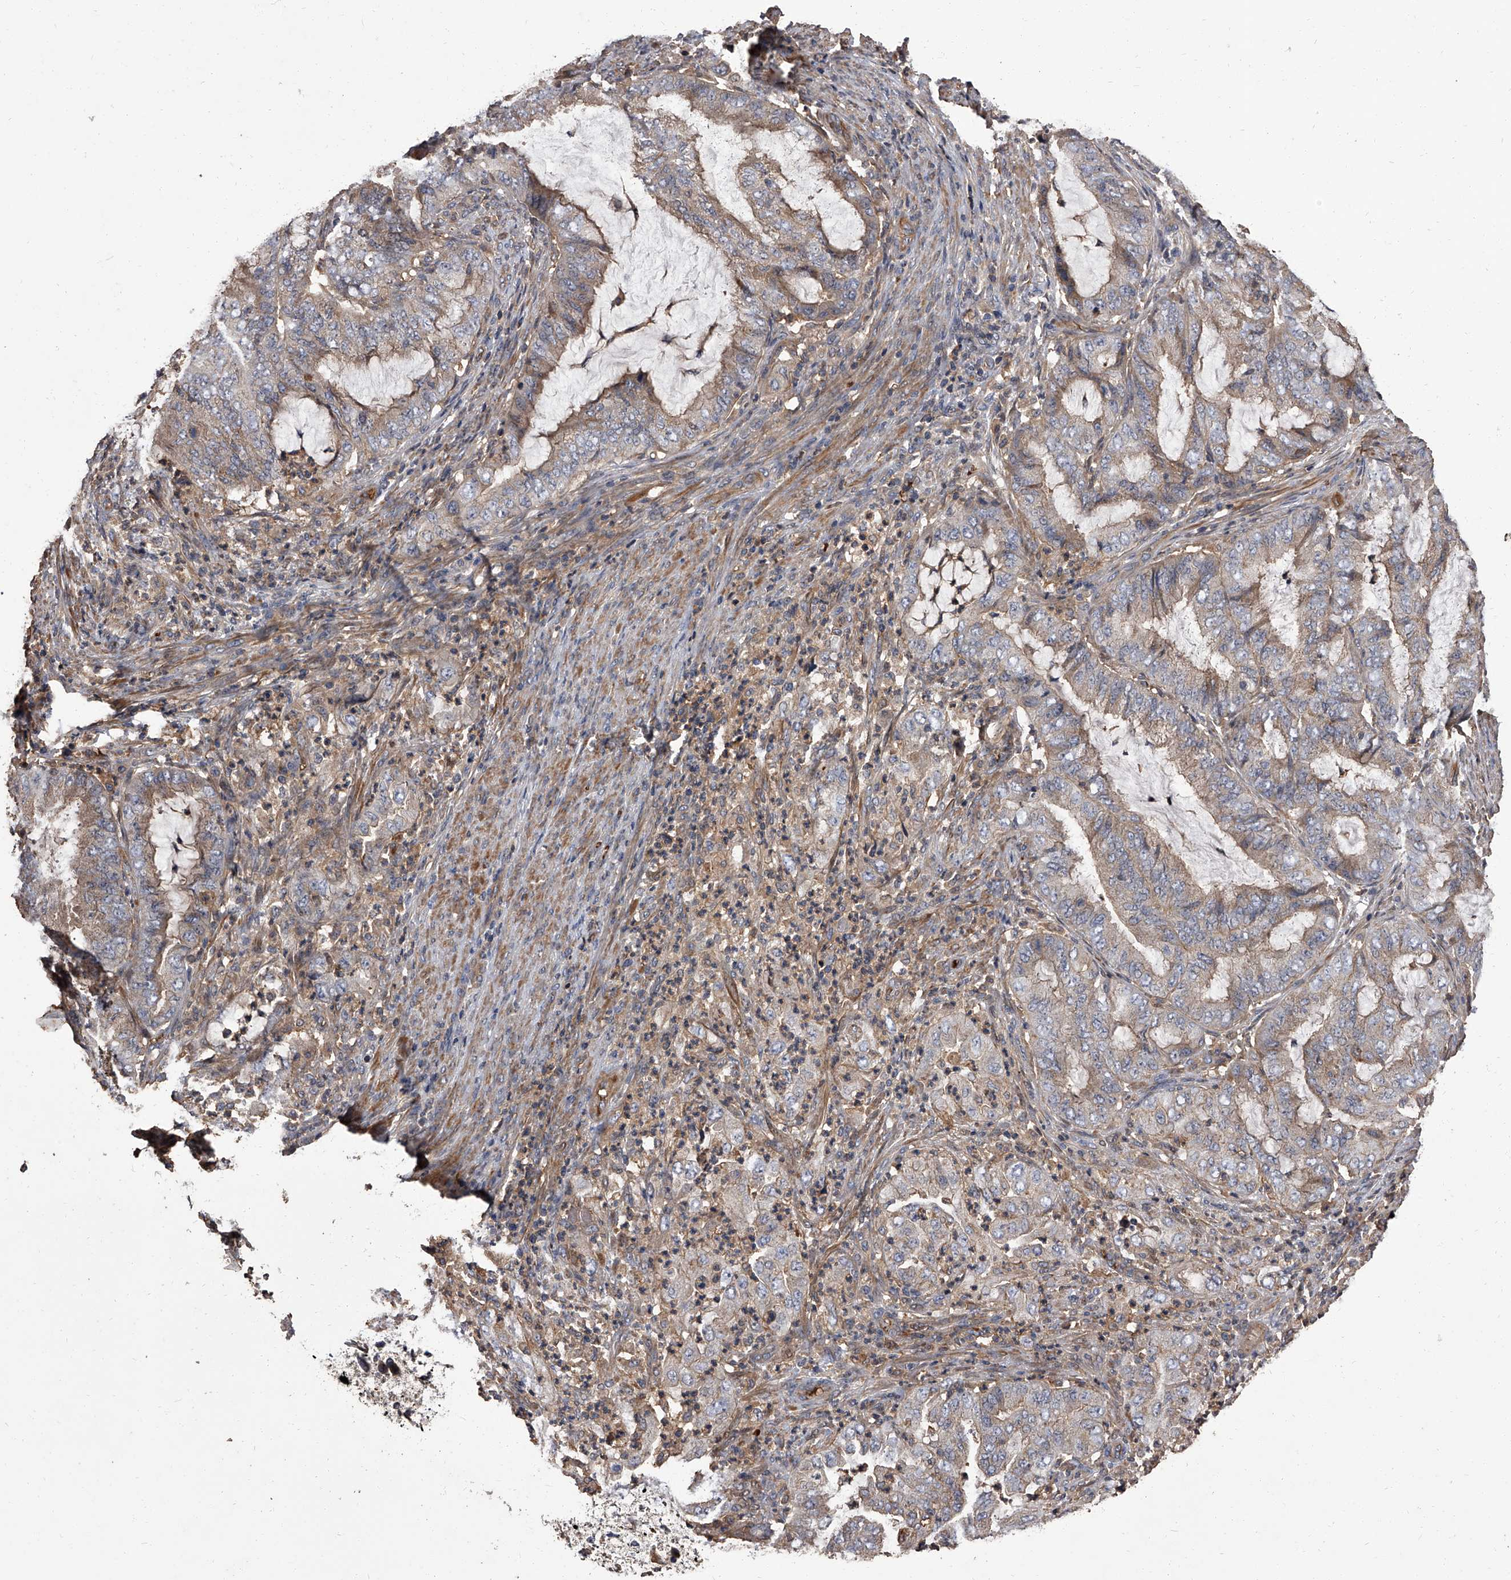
{"staining": {"intensity": "weak", "quantity": "25%-75%", "location": "cytoplasmic/membranous"}, "tissue": "endometrial cancer", "cell_type": "Tumor cells", "image_type": "cancer", "snomed": [{"axis": "morphology", "description": "Adenocarcinoma, NOS"}, {"axis": "topography", "description": "Endometrium"}], "caption": "Tumor cells demonstrate low levels of weak cytoplasmic/membranous positivity in approximately 25%-75% of cells in endometrial cancer (adenocarcinoma). (DAB (3,3'-diaminobenzidine) IHC, brown staining for protein, blue staining for nuclei).", "gene": "STK36", "patient": {"sex": "female", "age": 51}}